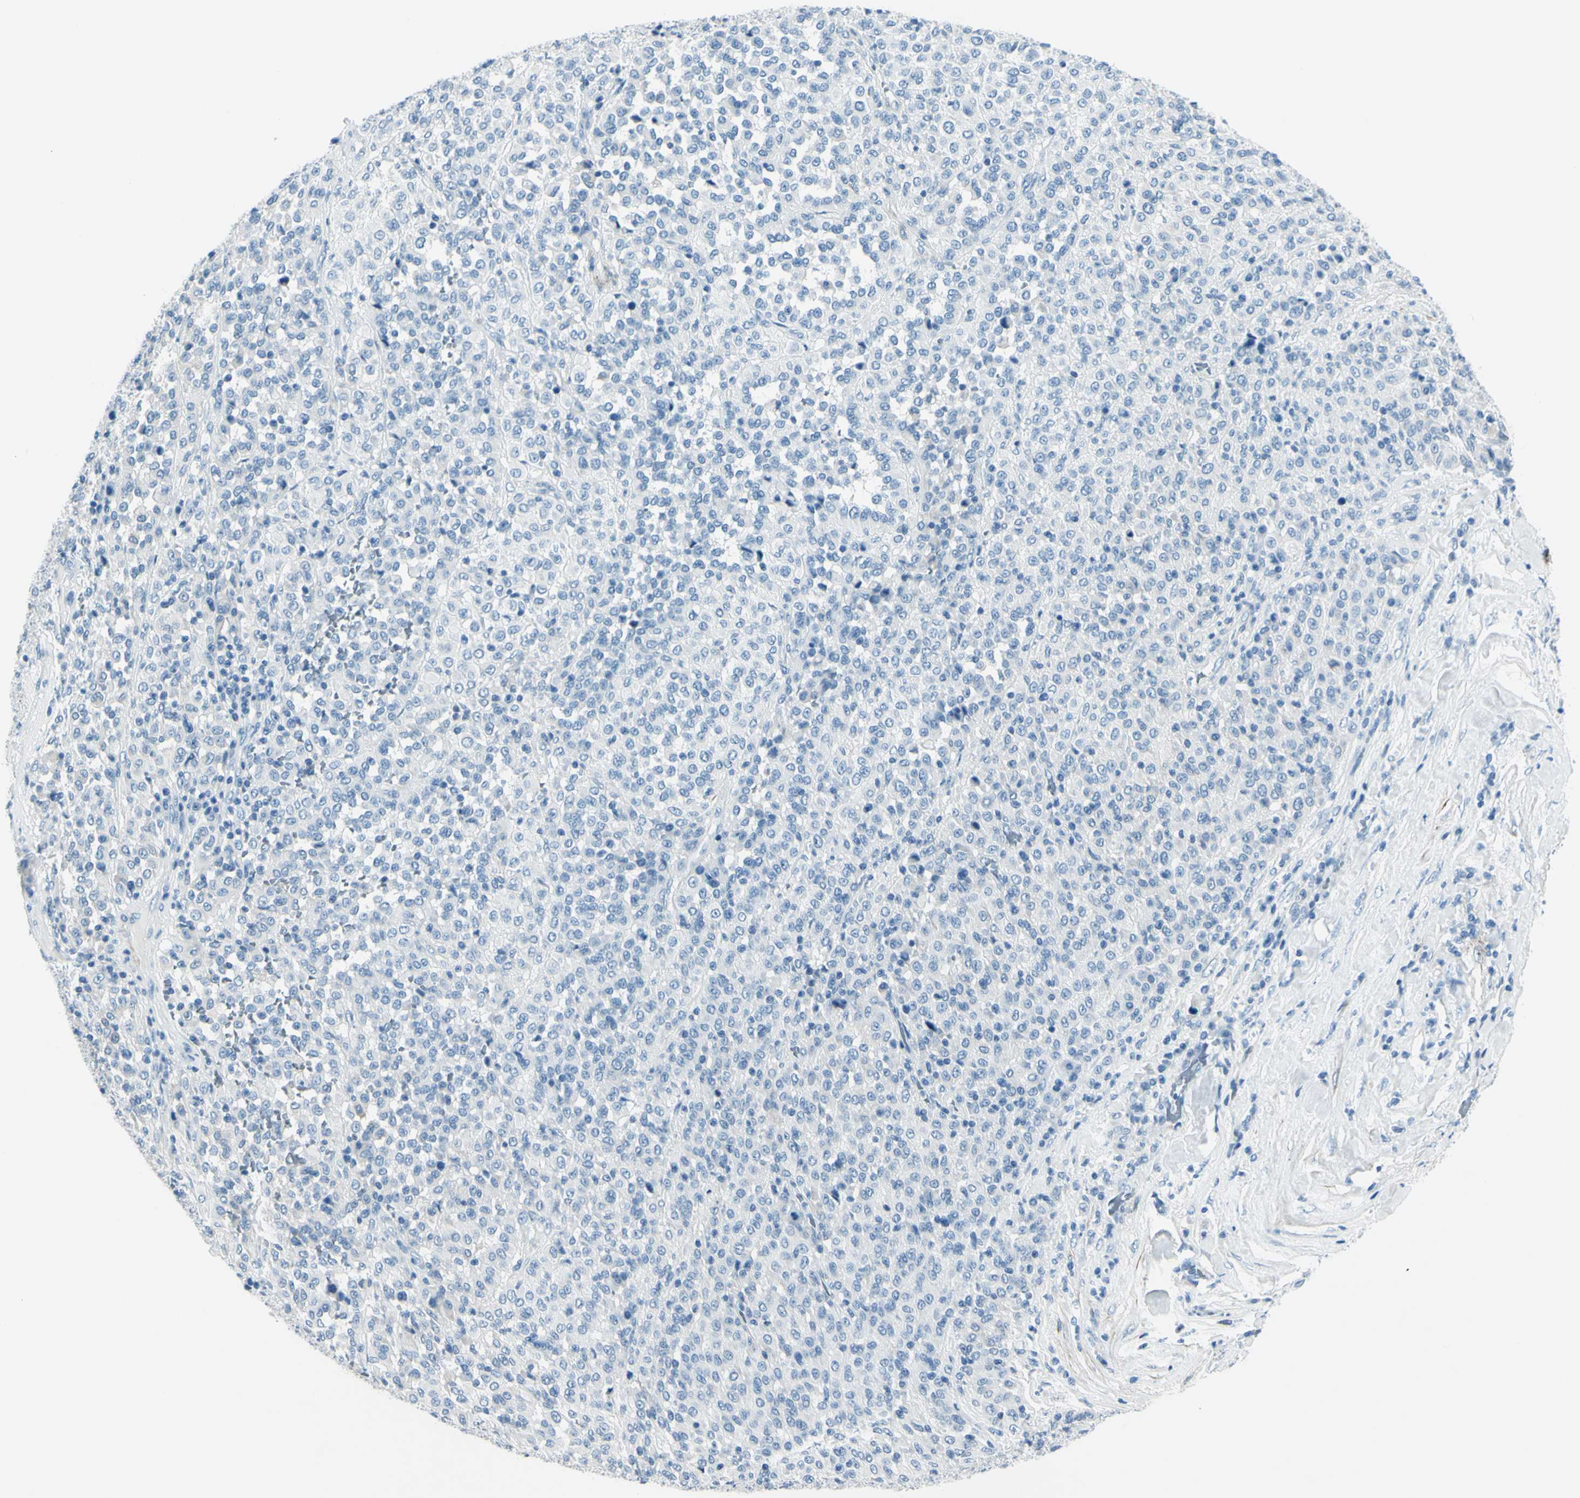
{"staining": {"intensity": "negative", "quantity": "none", "location": "none"}, "tissue": "melanoma", "cell_type": "Tumor cells", "image_type": "cancer", "snomed": [{"axis": "morphology", "description": "Malignant melanoma, Metastatic site"}, {"axis": "topography", "description": "Pancreas"}], "caption": "Micrograph shows no significant protein staining in tumor cells of malignant melanoma (metastatic site). Brightfield microscopy of immunohistochemistry stained with DAB (brown) and hematoxylin (blue), captured at high magnification.", "gene": "CDH15", "patient": {"sex": "female", "age": 30}}